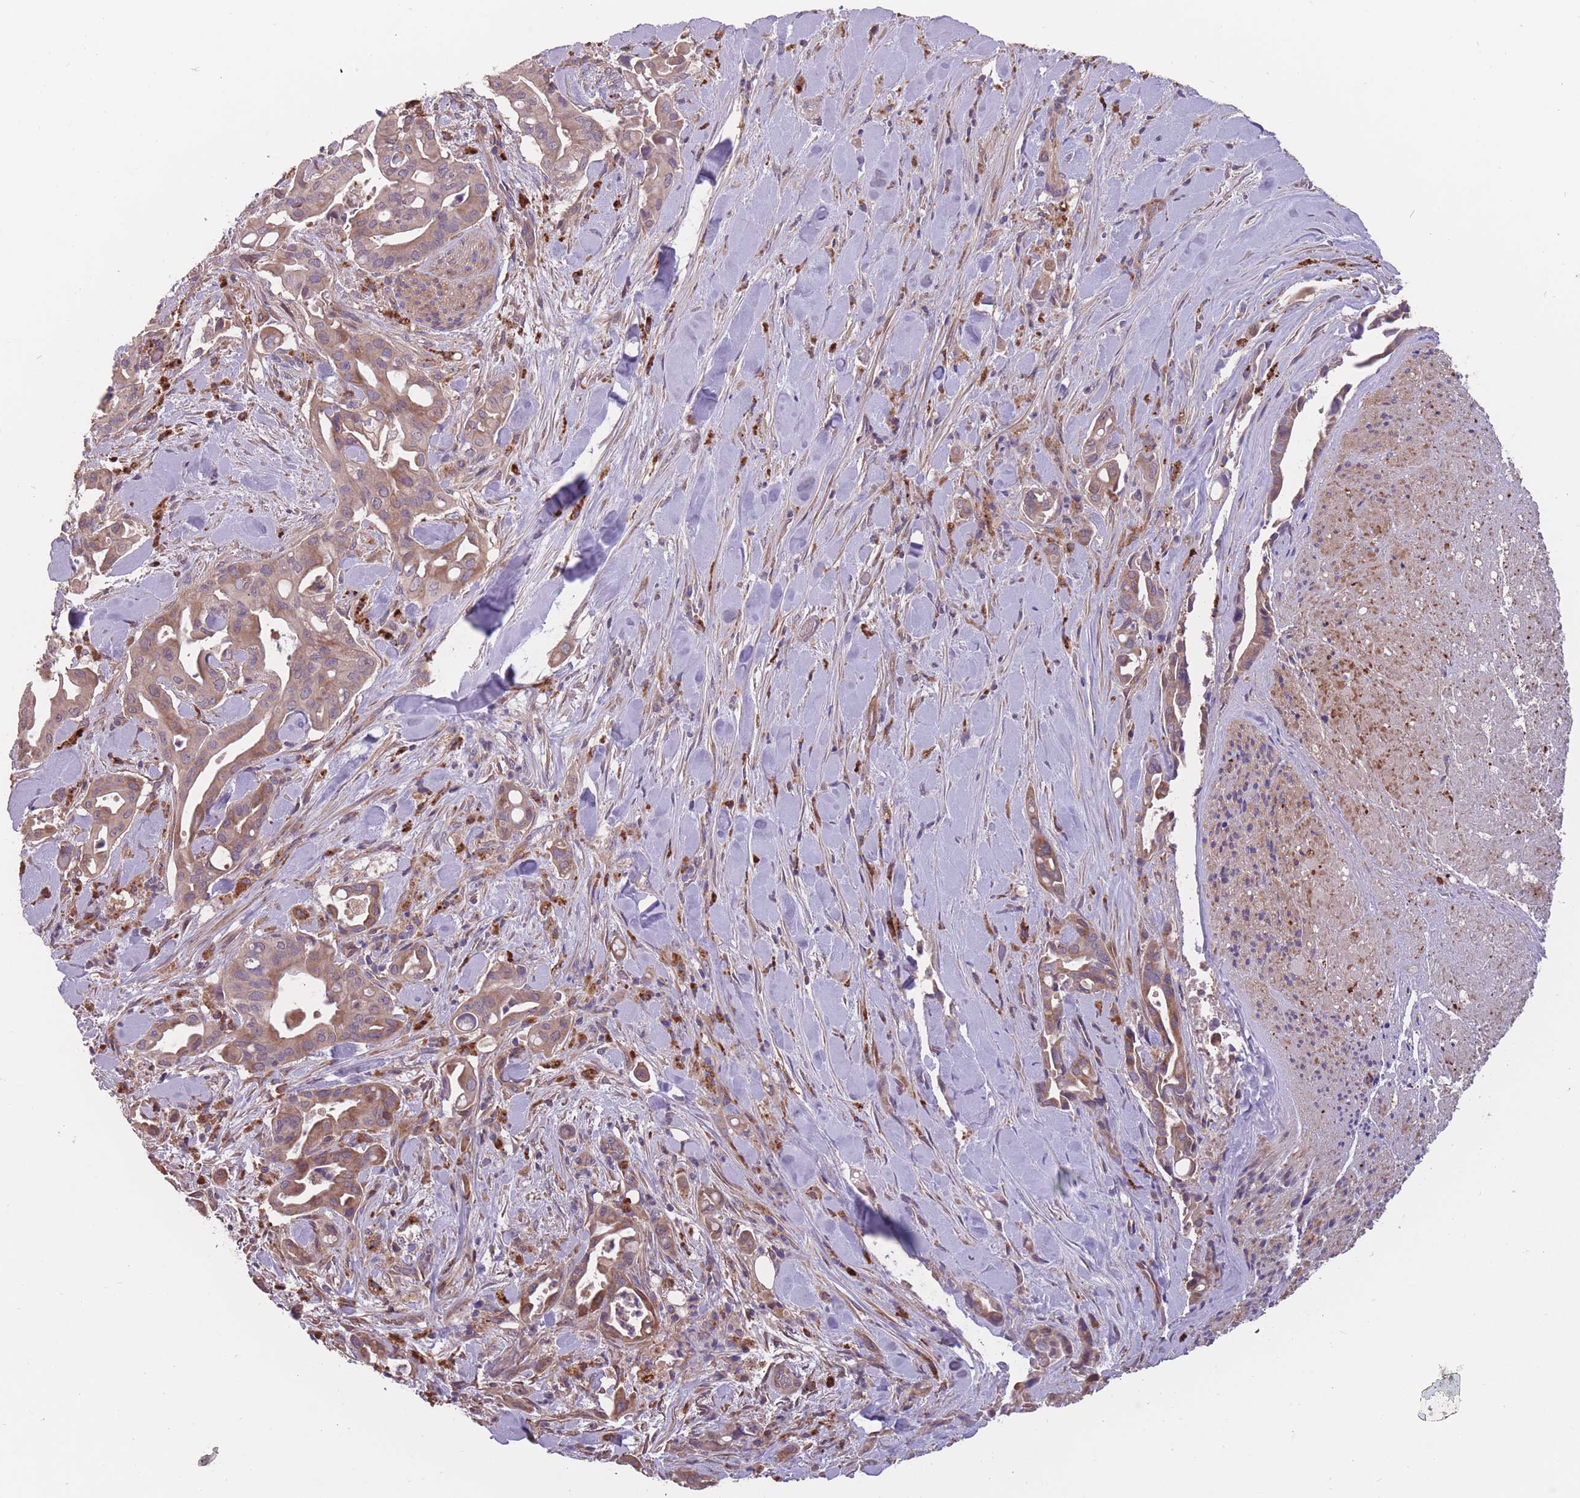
{"staining": {"intensity": "moderate", "quantity": ">75%", "location": "cytoplasmic/membranous"}, "tissue": "liver cancer", "cell_type": "Tumor cells", "image_type": "cancer", "snomed": [{"axis": "morphology", "description": "Cholangiocarcinoma"}, {"axis": "topography", "description": "Liver"}], "caption": "The image demonstrates staining of liver cholangiocarcinoma, revealing moderate cytoplasmic/membranous protein expression (brown color) within tumor cells. (Stains: DAB in brown, nuclei in blue, Microscopy: brightfield microscopy at high magnification).", "gene": "ITPKC", "patient": {"sex": "female", "age": 68}}